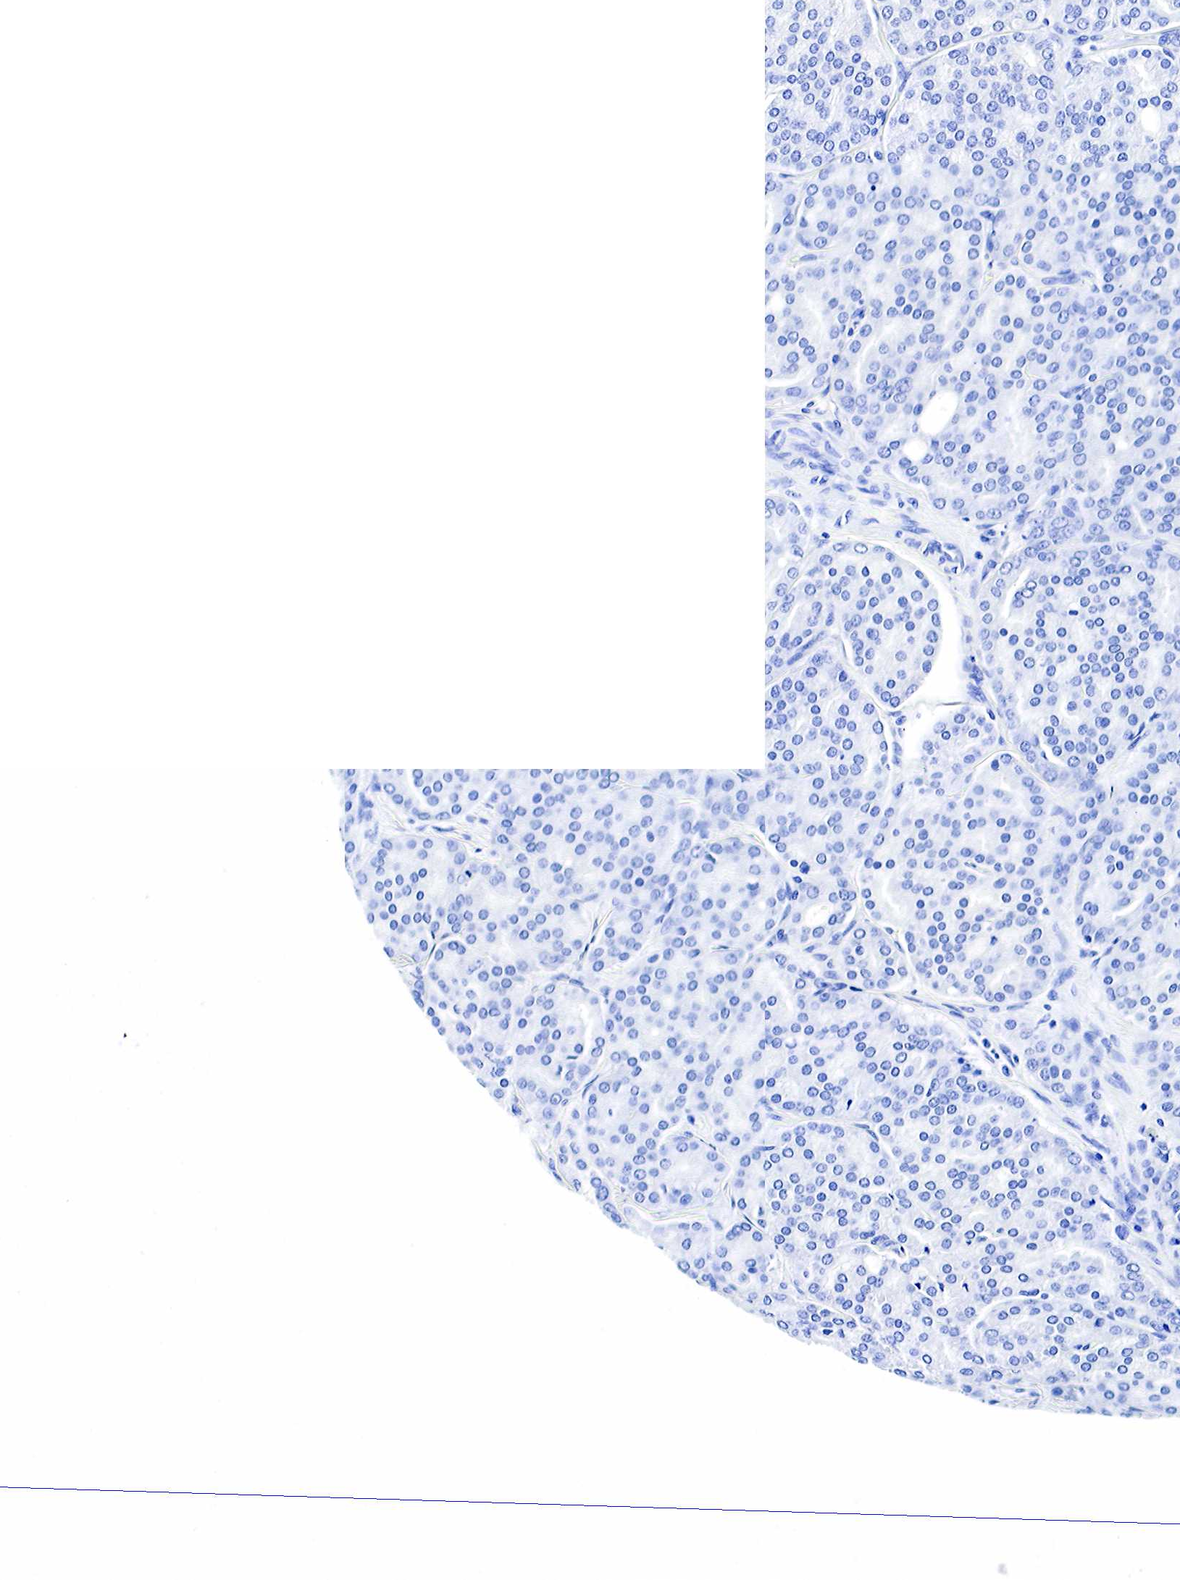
{"staining": {"intensity": "negative", "quantity": "none", "location": "none"}, "tissue": "prostate cancer", "cell_type": "Tumor cells", "image_type": "cancer", "snomed": [{"axis": "morphology", "description": "Adenocarcinoma, High grade"}, {"axis": "topography", "description": "Prostate"}], "caption": "This photomicrograph is of prostate adenocarcinoma (high-grade) stained with immunohistochemistry to label a protein in brown with the nuclei are counter-stained blue. There is no staining in tumor cells. Brightfield microscopy of immunohistochemistry stained with DAB (3,3'-diaminobenzidine) (brown) and hematoxylin (blue), captured at high magnification.", "gene": "GAST", "patient": {"sex": "male", "age": 64}}